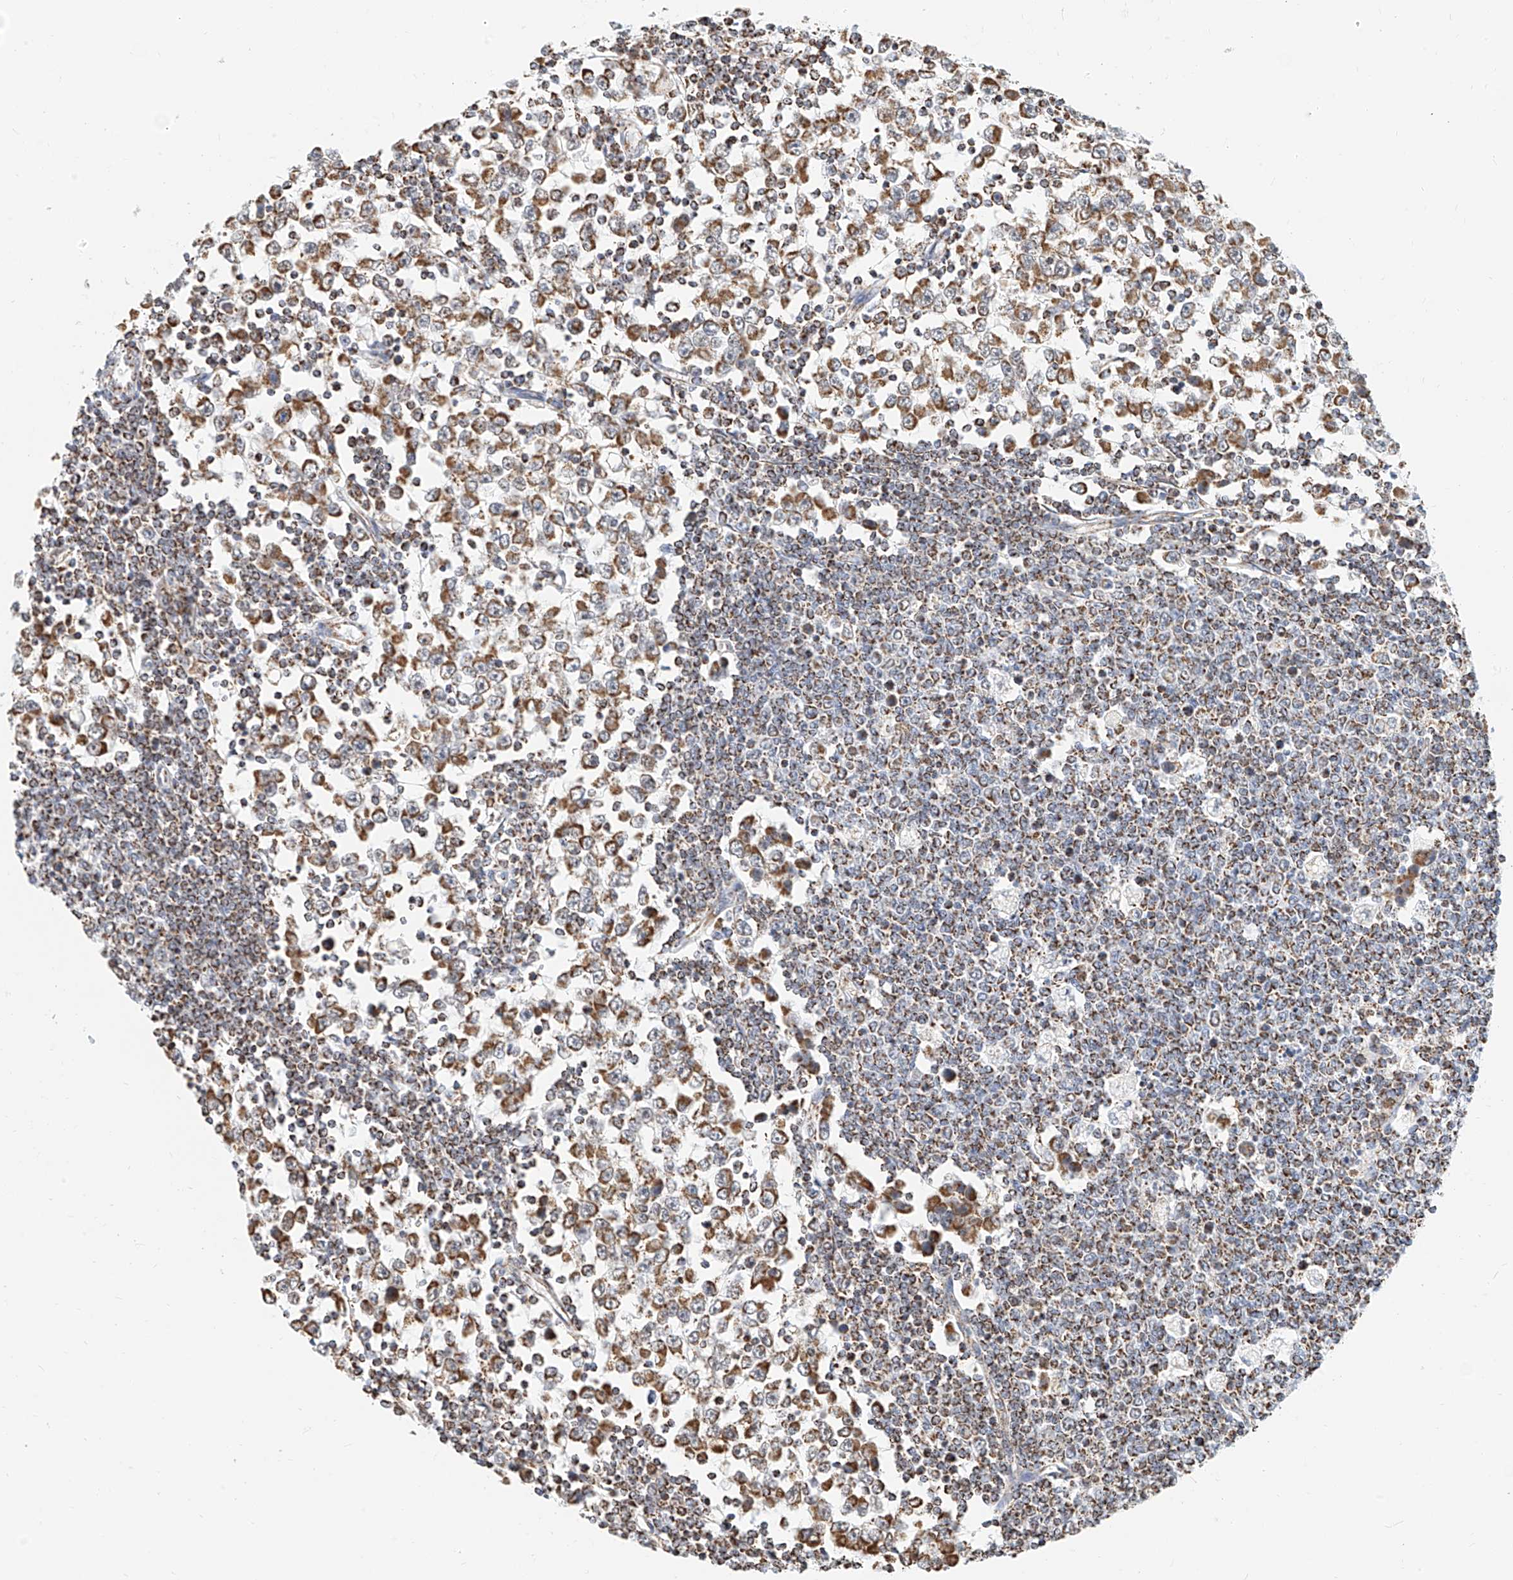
{"staining": {"intensity": "moderate", "quantity": ">75%", "location": "cytoplasmic/membranous"}, "tissue": "testis cancer", "cell_type": "Tumor cells", "image_type": "cancer", "snomed": [{"axis": "morphology", "description": "Seminoma, NOS"}, {"axis": "topography", "description": "Testis"}], "caption": "Testis seminoma stained for a protein shows moderate cytoplasmic/membranous positivity in tumor cells.", "gene": "NALCN", "patient": {"sex": "male", "age": 65}}